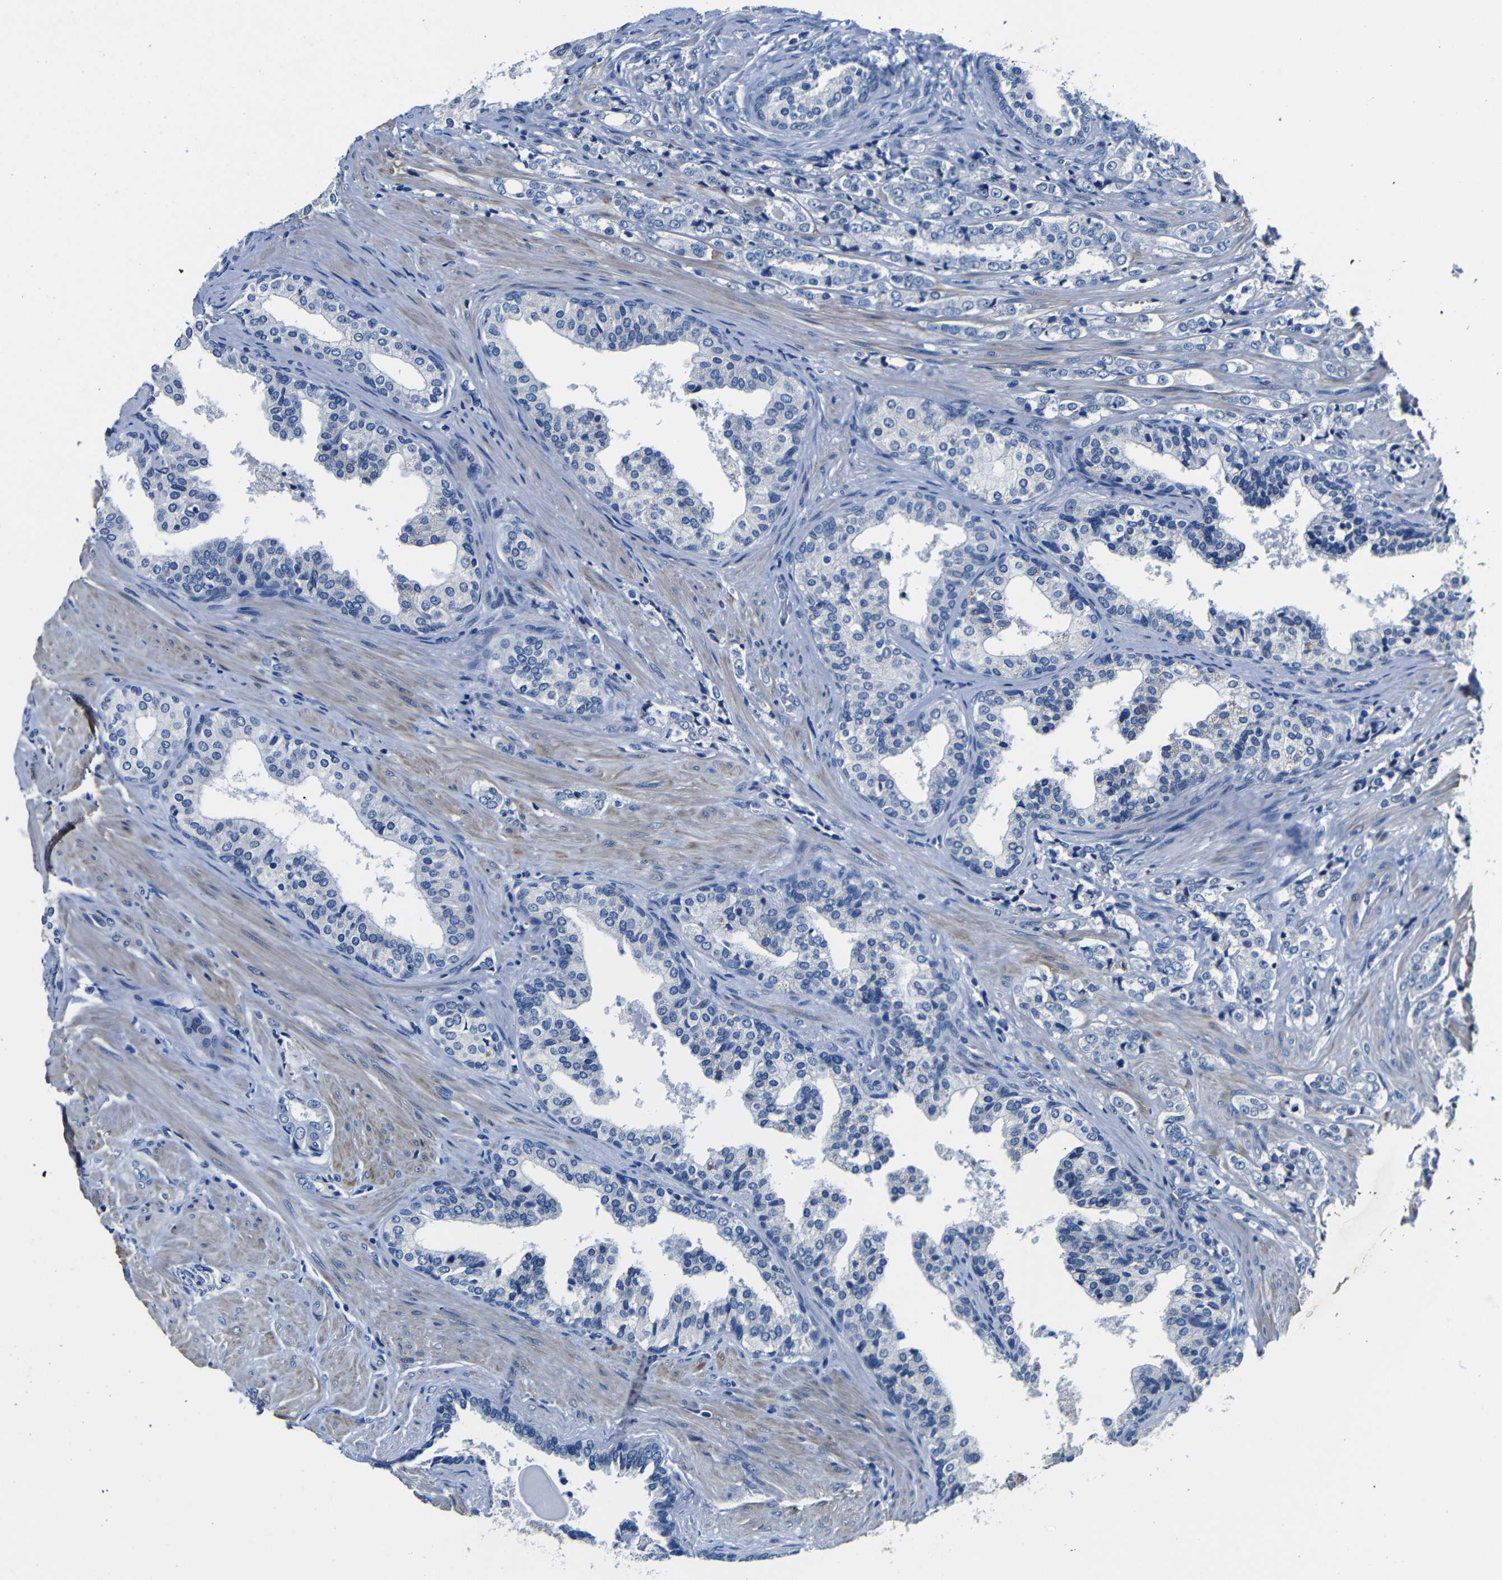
{"staining": {"intensity": "negative", "quantity": "none", "location": "none"}, "tissue": "prostate cancer", "cell_type": "Tumor cells", "image_type": "cancer", "snomed": [{"axis": "morphology", "description": "Adenocarcinoma, Low grade"}, {"axis": "topography", "description": "Prostate"}], "caption": "Tumor cells show no significant positivity in low-grade adenocarcinoma (prostate). (DAB immunohistochemistry visualized using brightfield microscopy, high magnification).", "gene": "TNFAIP1", "patient": {"sex": "male", "age": 60}}